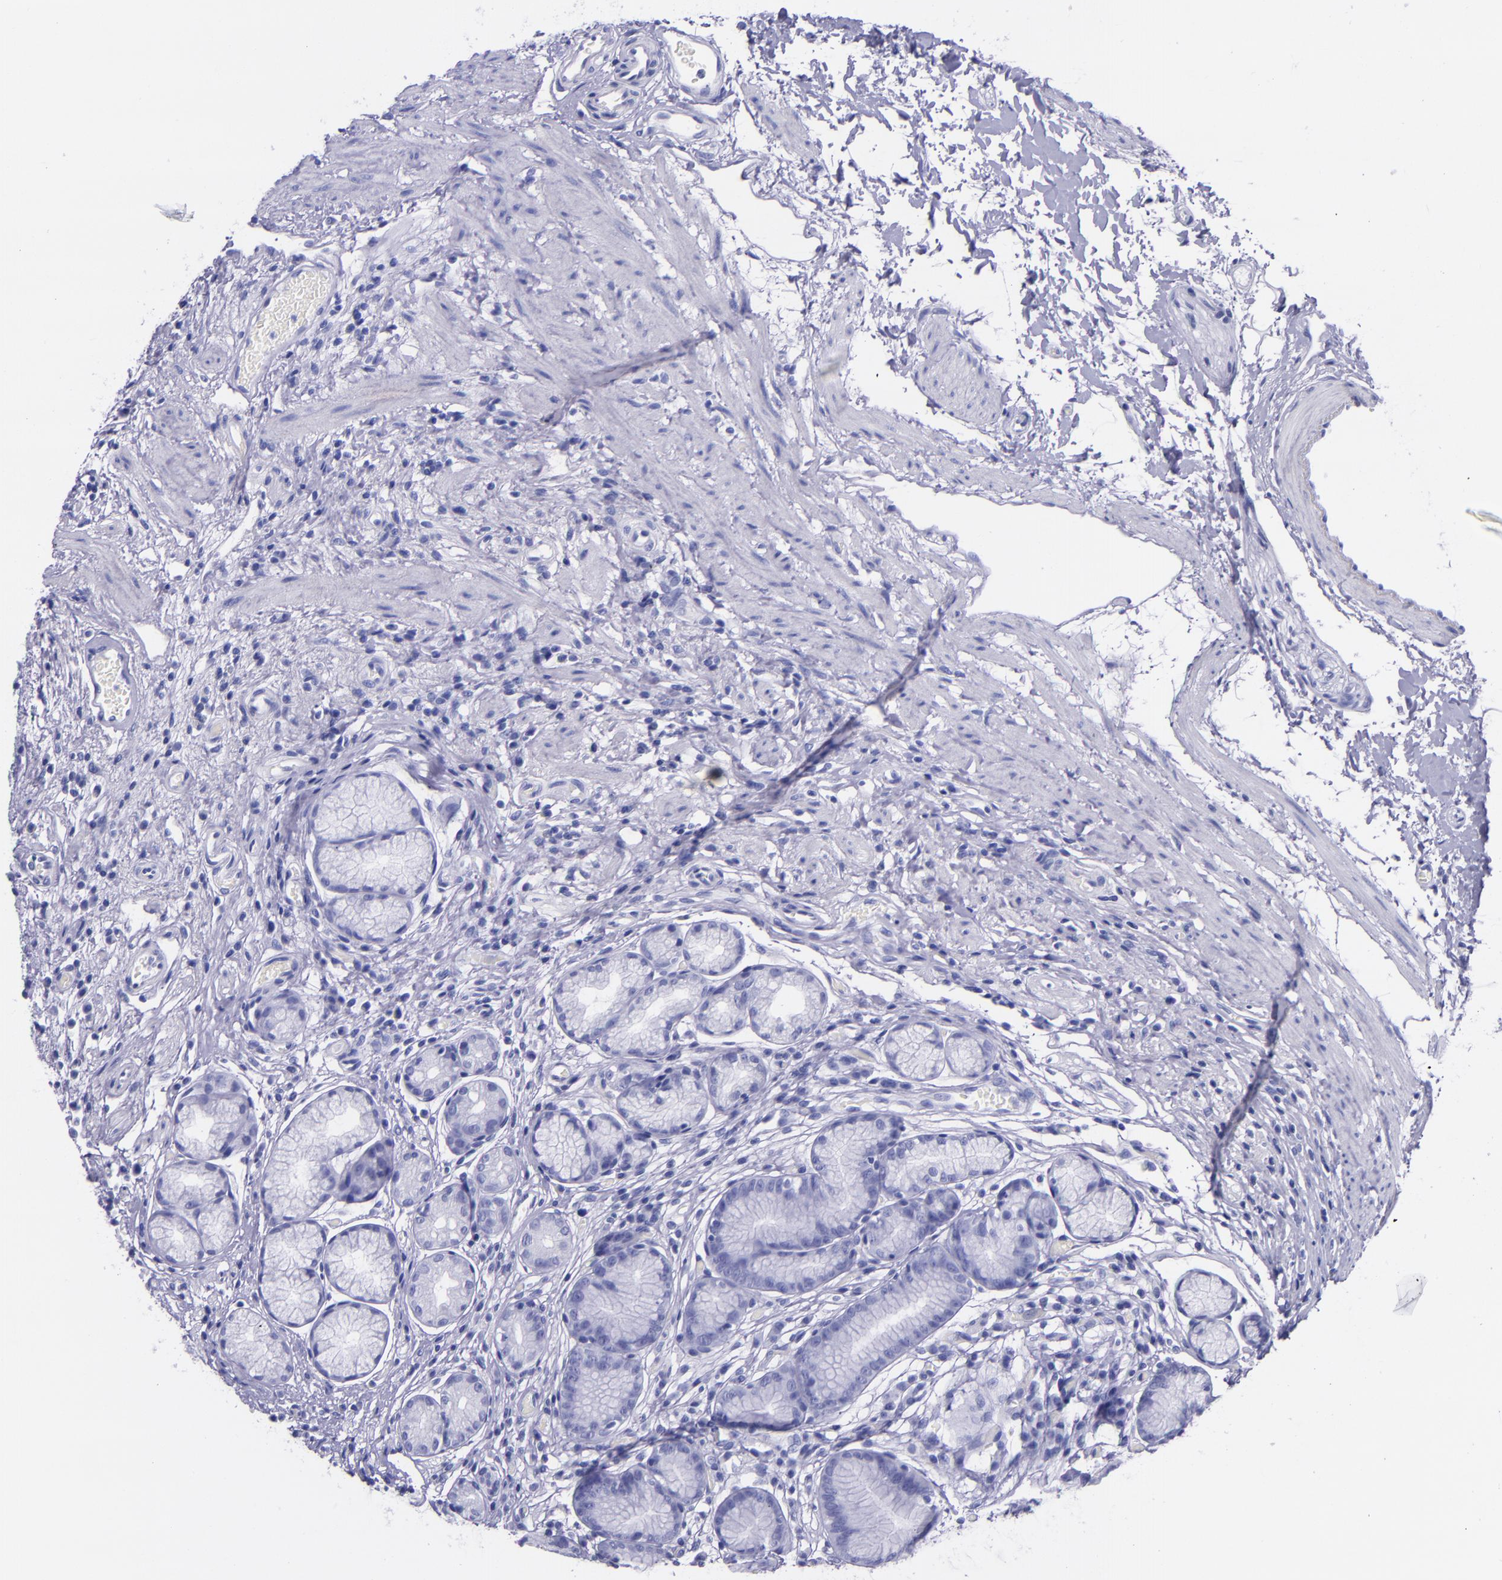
{"staining": {"intensity": "negative", "quantity": "none", "location": "none"}, "tissue": "stomach", "cell_type": "Glandular cells", "image_type": "normal", "snomed": [{"axis": "morphology", "description": "Normal tissue, NOS"}, {"axis": "morphology", "description": "Inflammation, NOS"}, {"axis": "topography", "description": "Stomach, lower"}], "caption": "Immunohistochemical staining of normal human stomach shows no significant staining in glandular cells.", "gene": "MBP", "patient": {"sex": "male", "age": 59}}